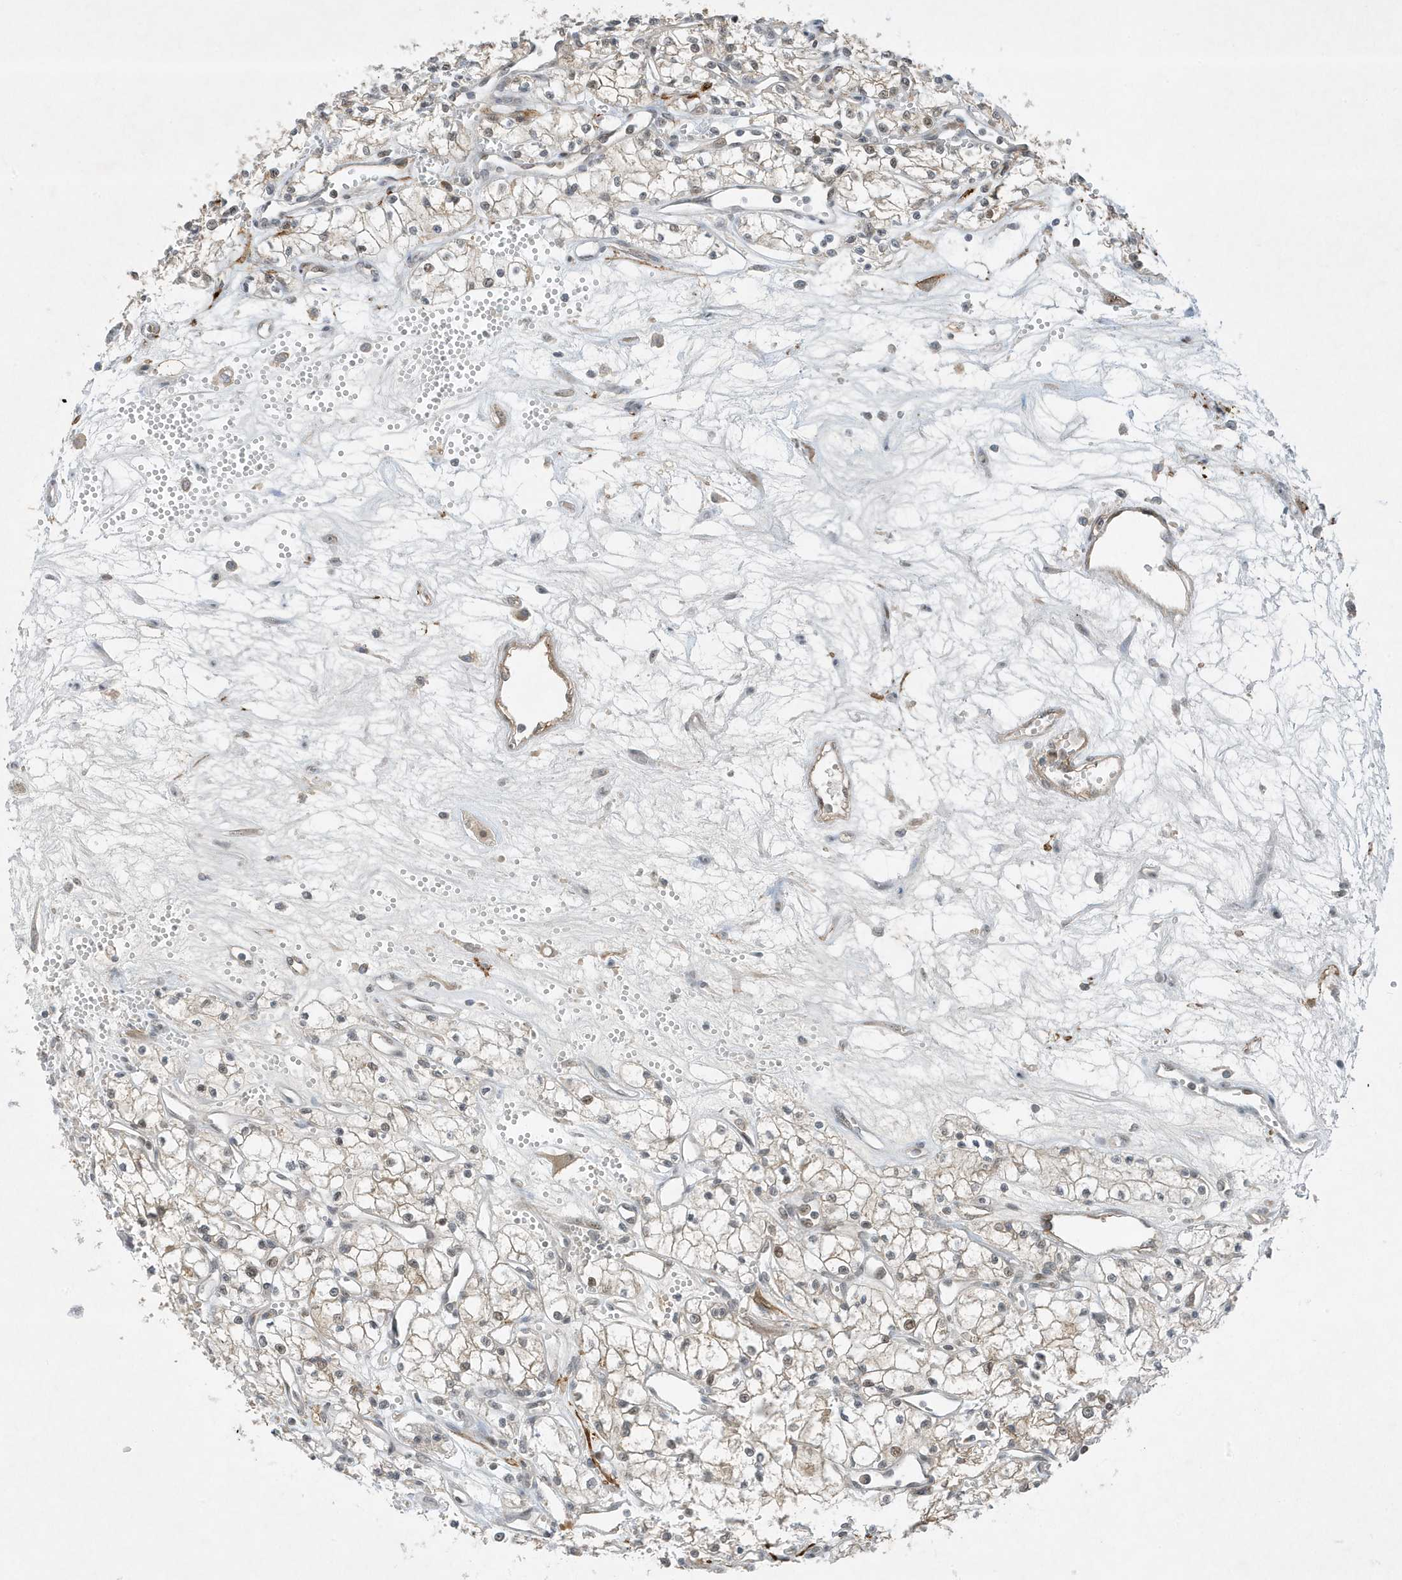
{"staining": {"intensity": "weak", "quantity": "25%-75%", "location": "cytoplasmic/membranous"}, "tissue": "renal cancer", "cell_type": "Tumor cells", "image_type": "cancer", "snomed": [{"axis": "morphology", "description": "Adenocarcinoma, NOS"}, {"axis": "topography", "description": "Kidney"}], "caption": "IHC staining of renal cancer, which exhibits low levels of weak cytoplasmic/membranous expression in approximately 25%-75% of tumor cells indicating weak cytoplasmic/membranous protein staining. The staining was performed using DAB (3,3'-diaminobenzidine) (brown) for protein detection and nuclei were counterstained in hematoxylin (blue).", "gene": "MAST3", "patient": {"sex": "male", "age": 59}}